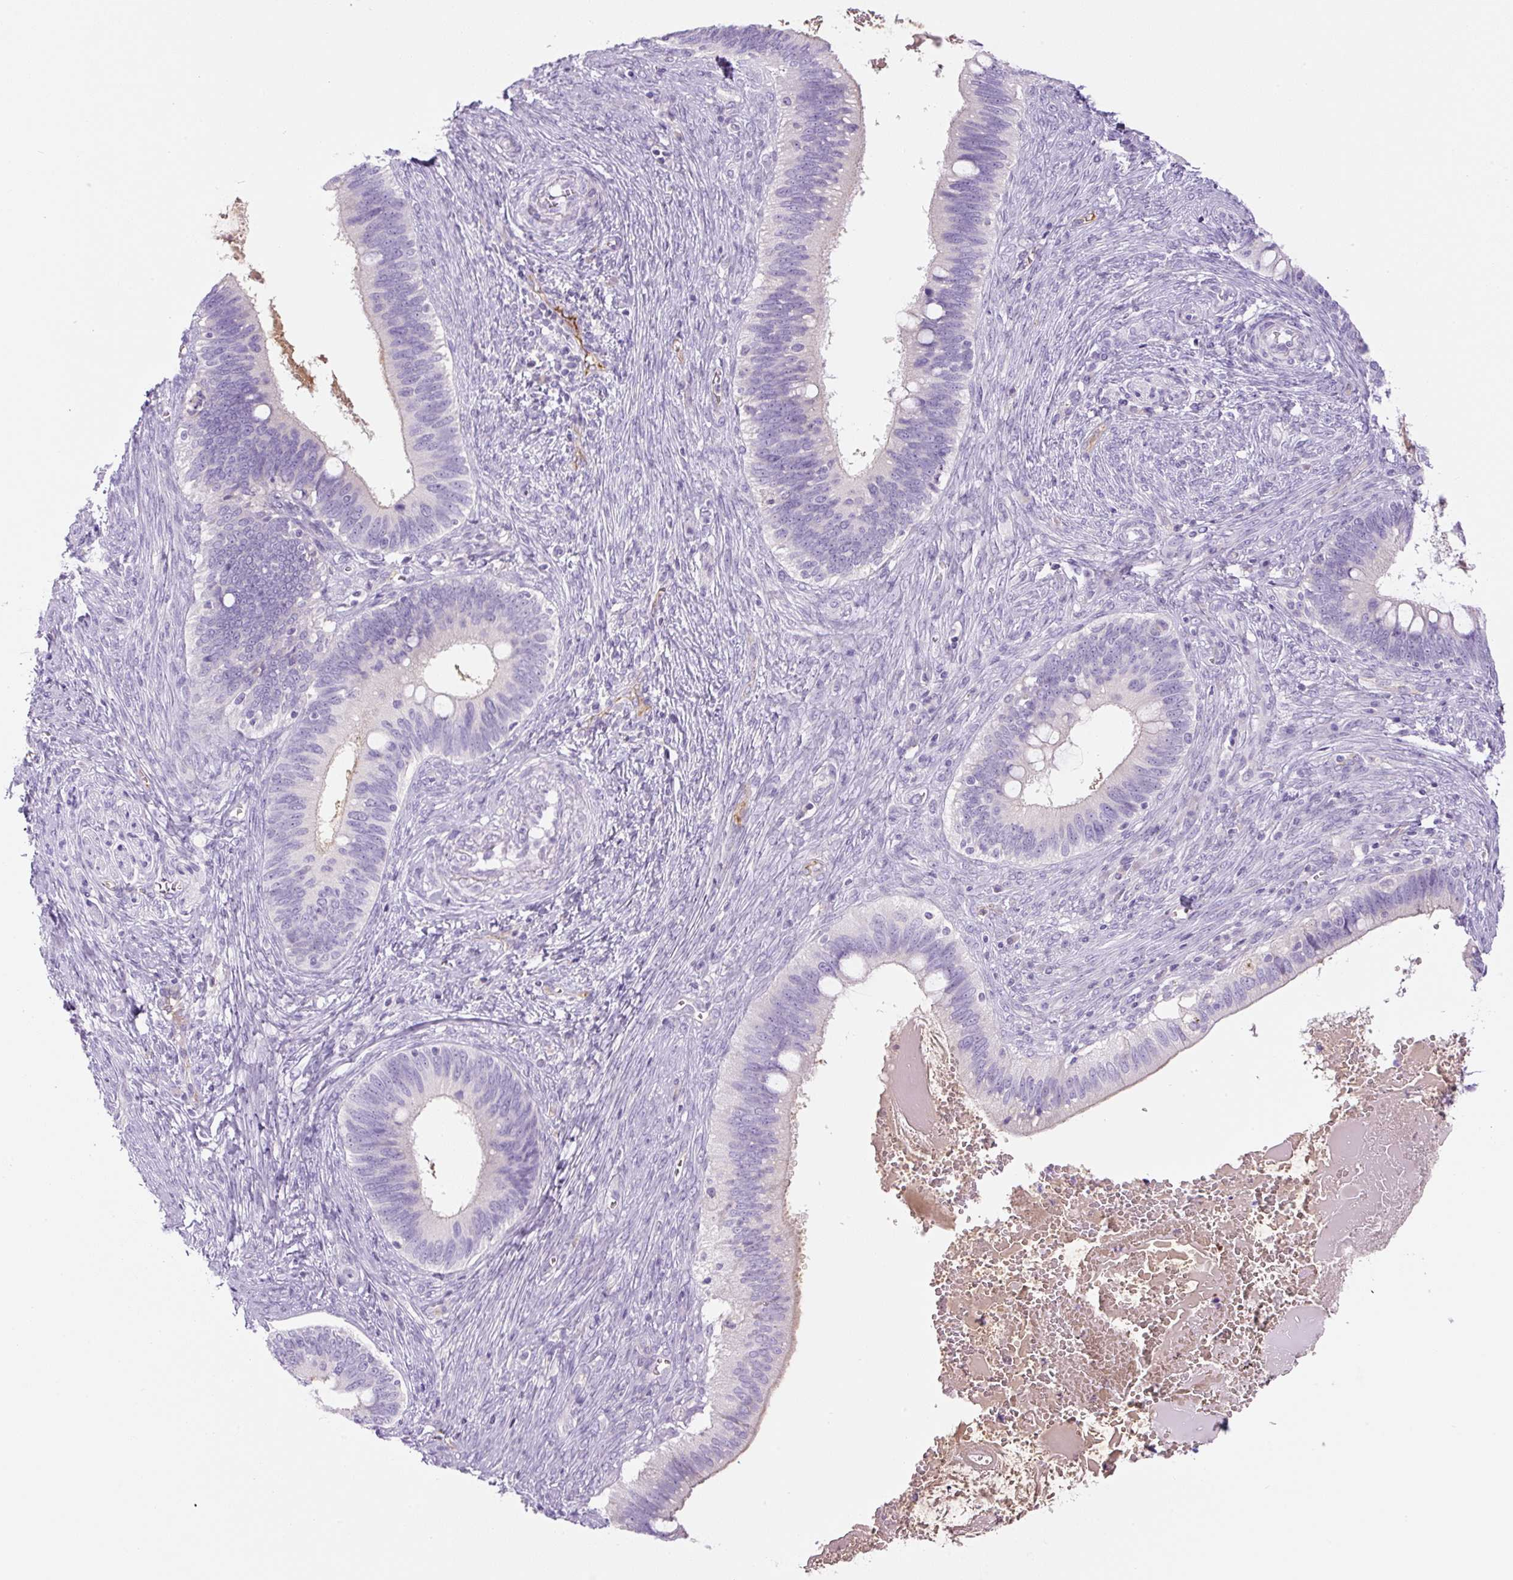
{"staining": {"intensity": "negative", "quantity": "none", "location": "none"}, "tissue": "cervical cancer", "cell_type": "Tumor cells", "image_type": "cancer", "snomed": [{"axis": "morphology", "description": "Adenocarcinoma, NOS"}, {"axis": "topography", "description": "Cervix"}], "caption": "Cervical adenocarcinoma was stained to show a protein in brown. There is no significant staining in tumor cells.", "gene": "RSPO4", "patient": {"sex": "female", "age": 42}}